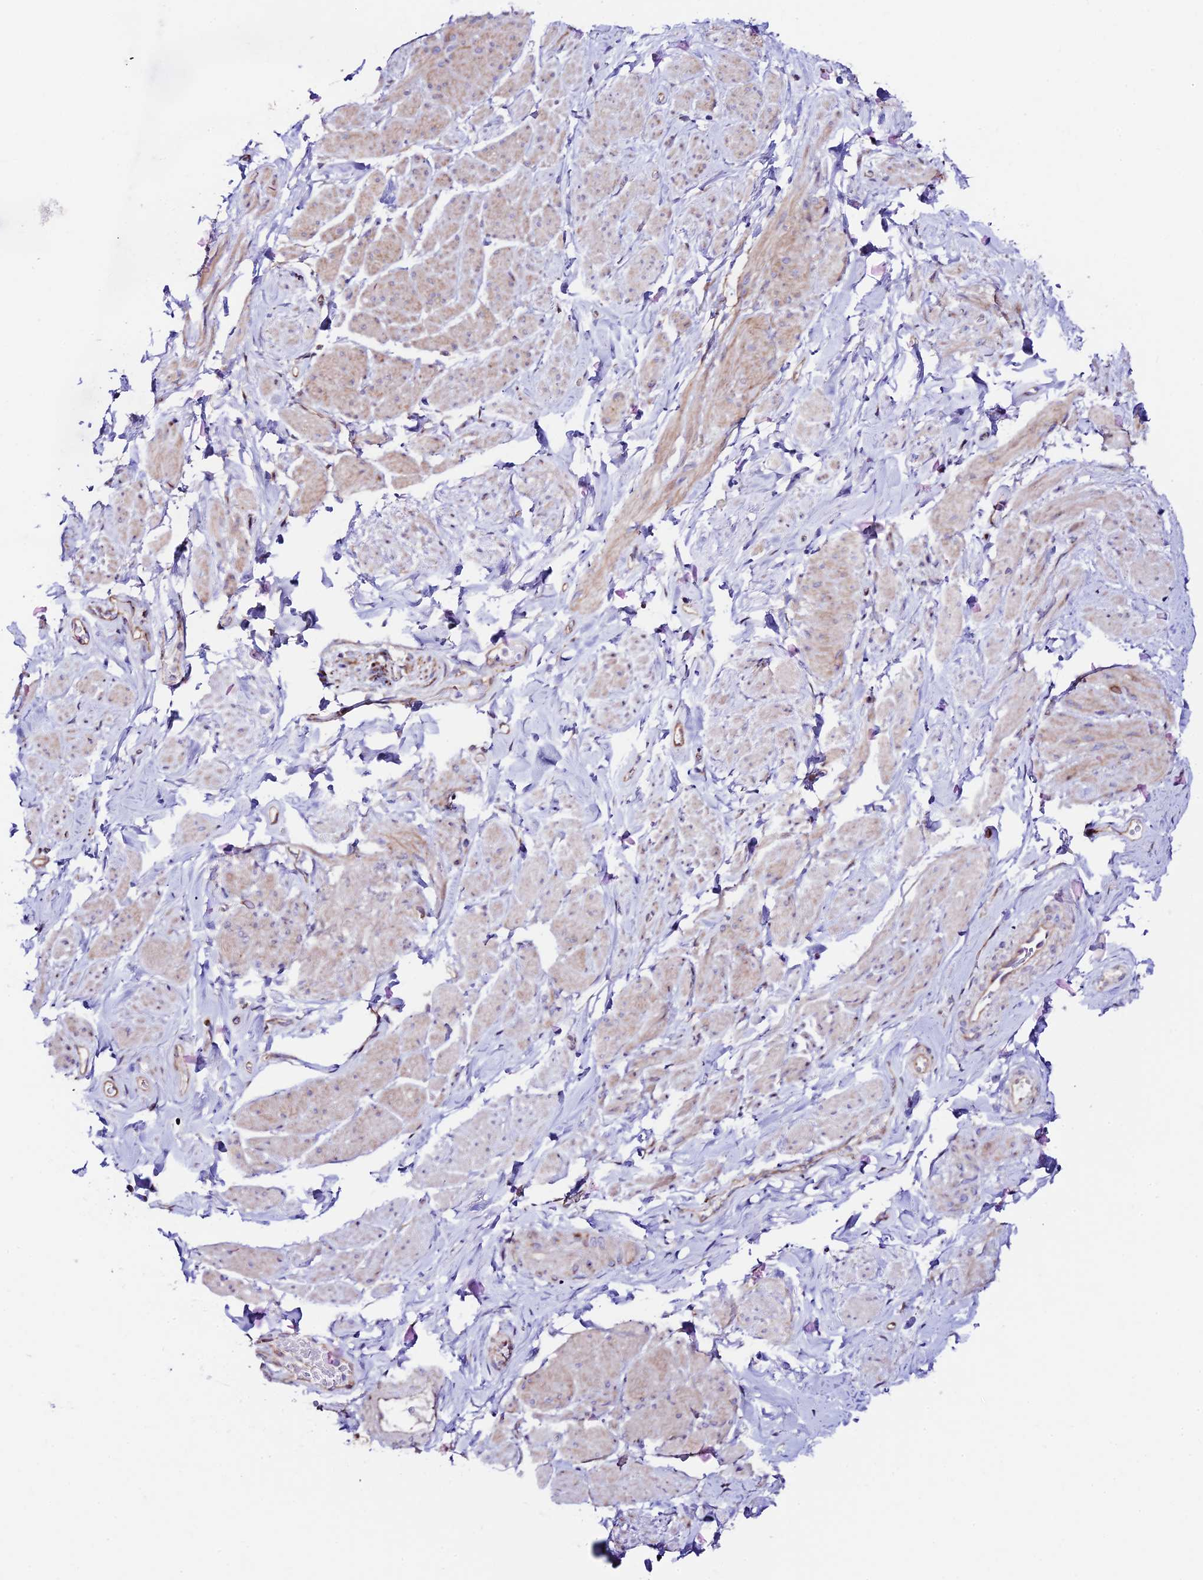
{"staining": {"intensity": "weak", "quantity": "25%-75%", "location": "cytoplasmic/membranous"}, "tissue": "smooth muscle", "cell_type": "Smooth muscle cells", "image_type": "normal", "snomed": [{"axis": "morphology", "description": "Normal tissue, NOS"}, {"axis": "topography", "description": "Smooth muscle"}, {"axis": "topography", "description": "Peripheral nerve tissue"}], "caption": "Normal smooth muscle displays weak cytoplasmic/membranous expression in approximately 25%-75% of smooth muscle cells.", "gene": "VPS13C", "patient": {"sex": "male", "age": 69}}